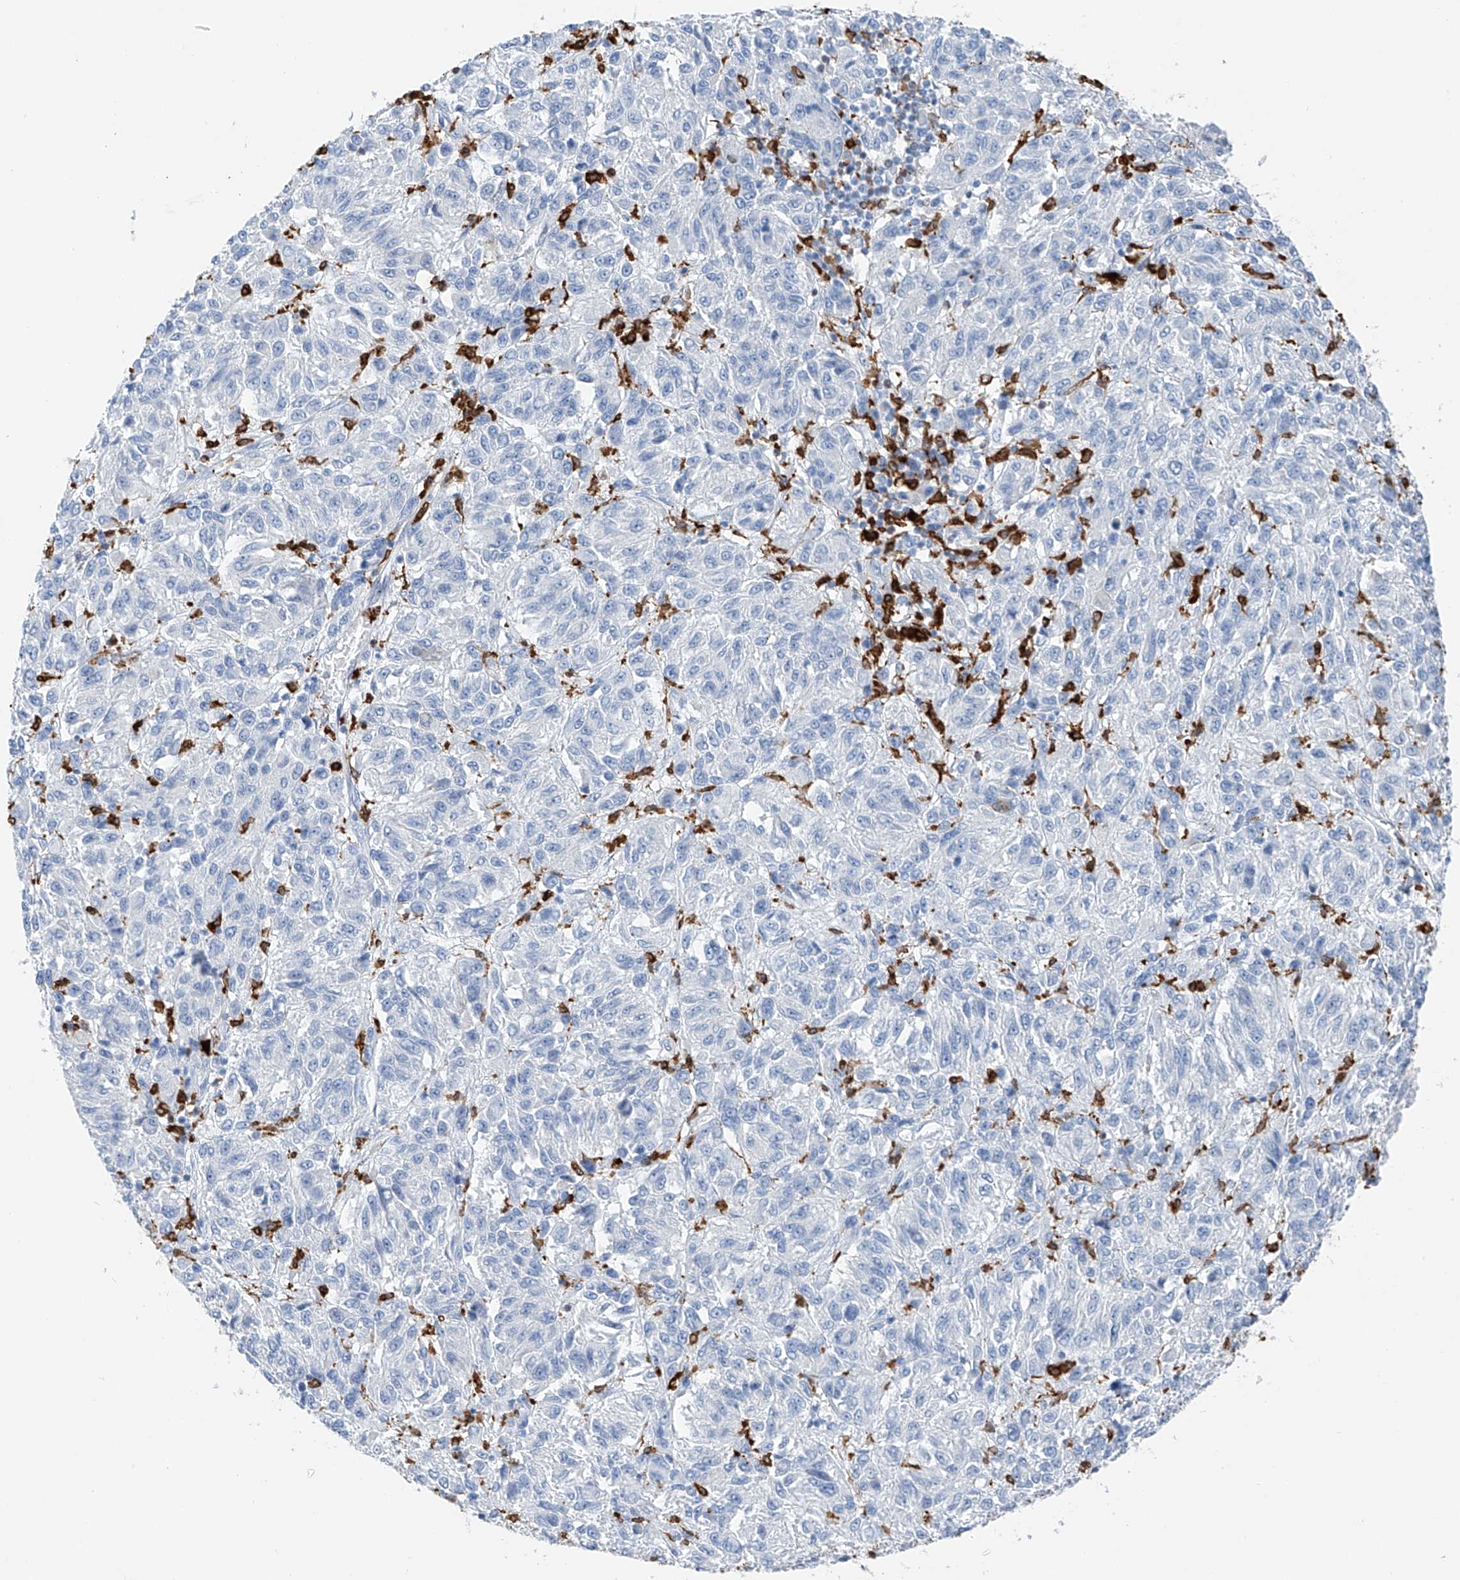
{"staining": {"intensity": "negative", "quantity": "none", "location": "none"}, "tissue": "melanoma", "cell_type": "Tumor cells", "image_type": "cancer", "snomed": [{"axis": "morphology", "description": "Malignant melanoma, Metastatic site"}, {"axis": "topography", "description": "Lung"}], "caption": "IHC micrograph of human melanoma stained for a protein (brown), which shows no staining in tumor cells.", "gene": "TBXAS1", "patient": {"sex": "male", "age": 64}}